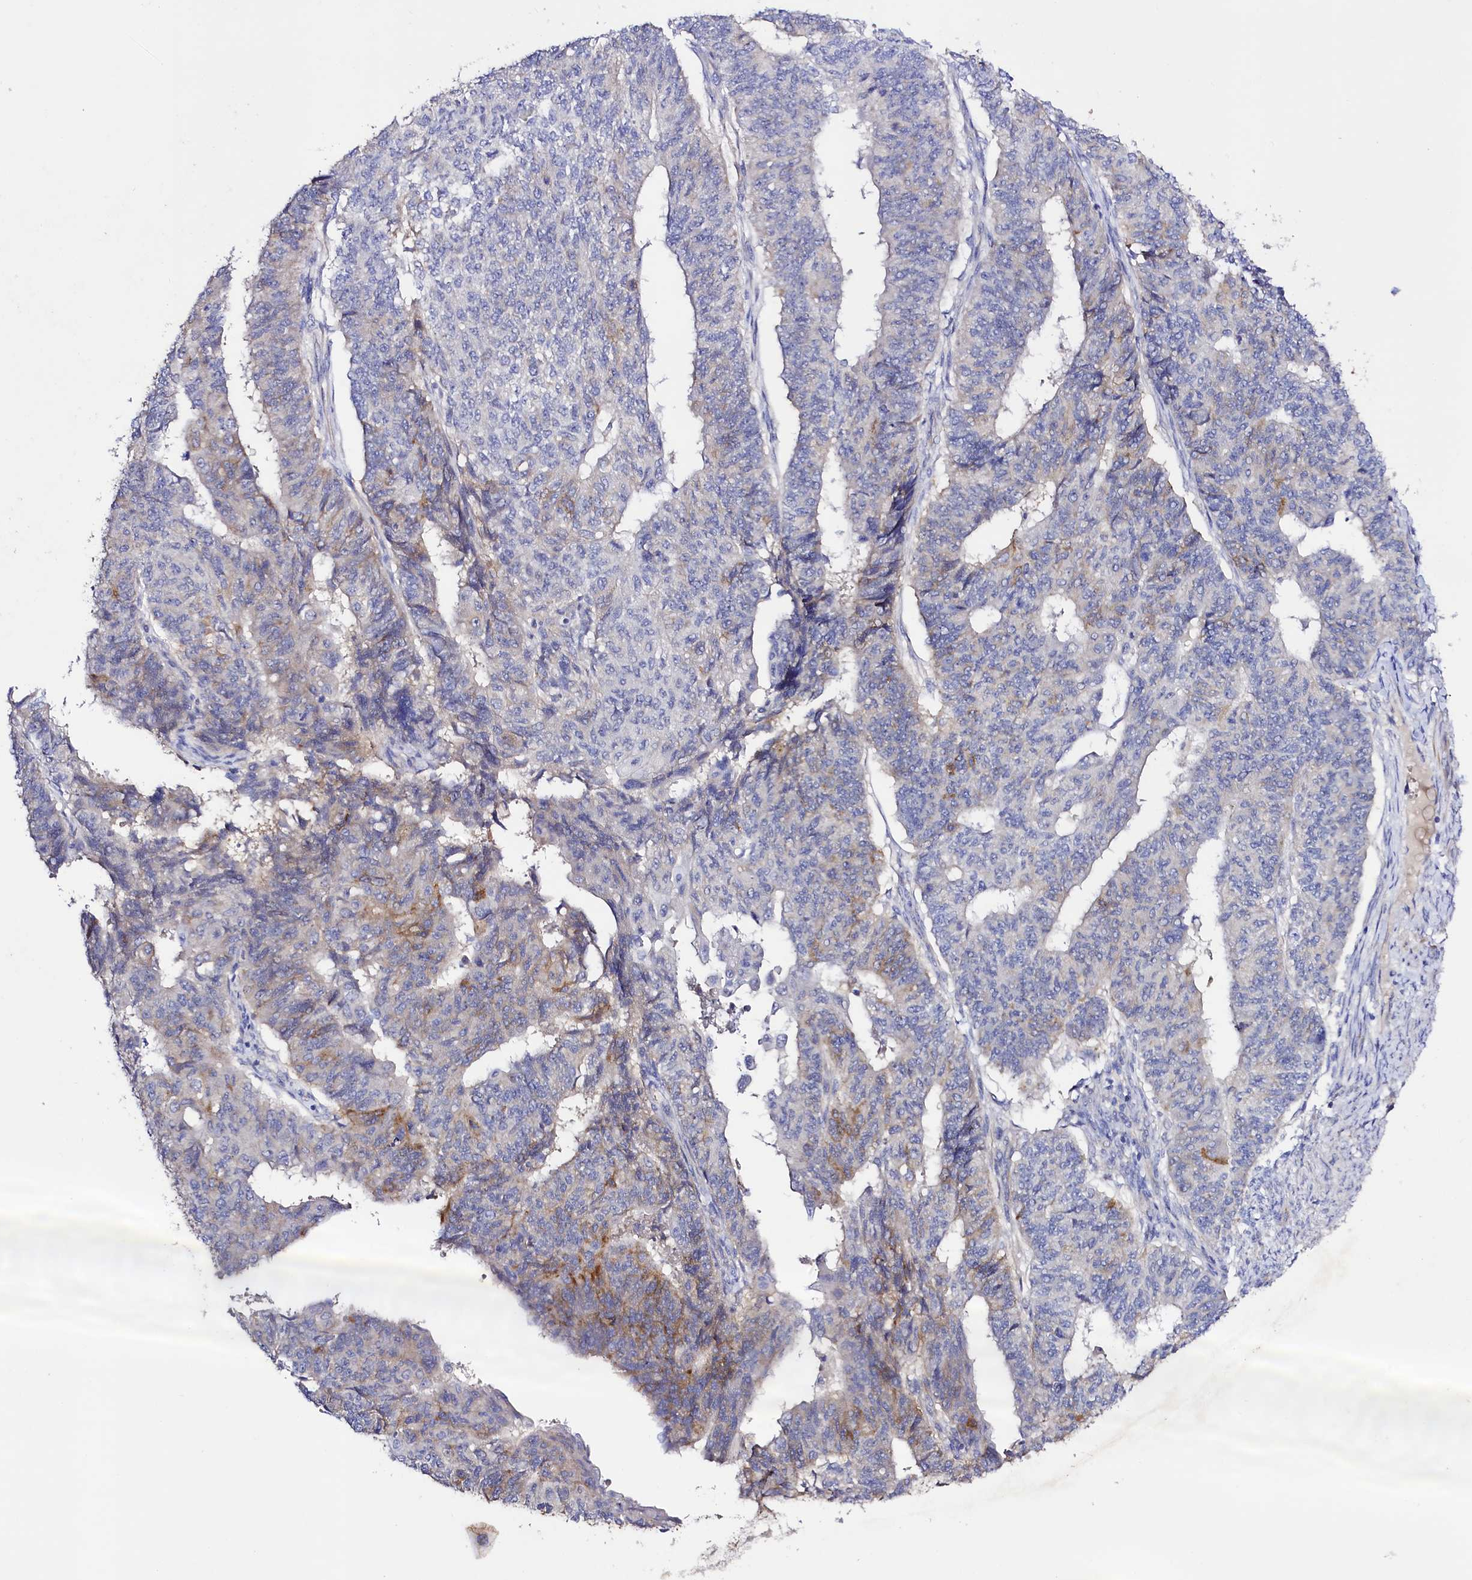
{"staining": {"intensity": "weak", "quantity": "<25%", "location": "cytoplasmic/membranous"}, "tissue": "endometrial cancer", "cell_type": "Tumor cells", "image_type": "cancer", "snomed": [{"axis": "morphology", "description": "Adenocarcinoma, NOS"}, {"axis": "topography", "description": "Endometrium"}], "caption": "Endometrial cancer stained for a protein using IHC displays no expression tumor cells.", "gene": "SLC7A1", "patient": {"sex": "female", "age": 32}}